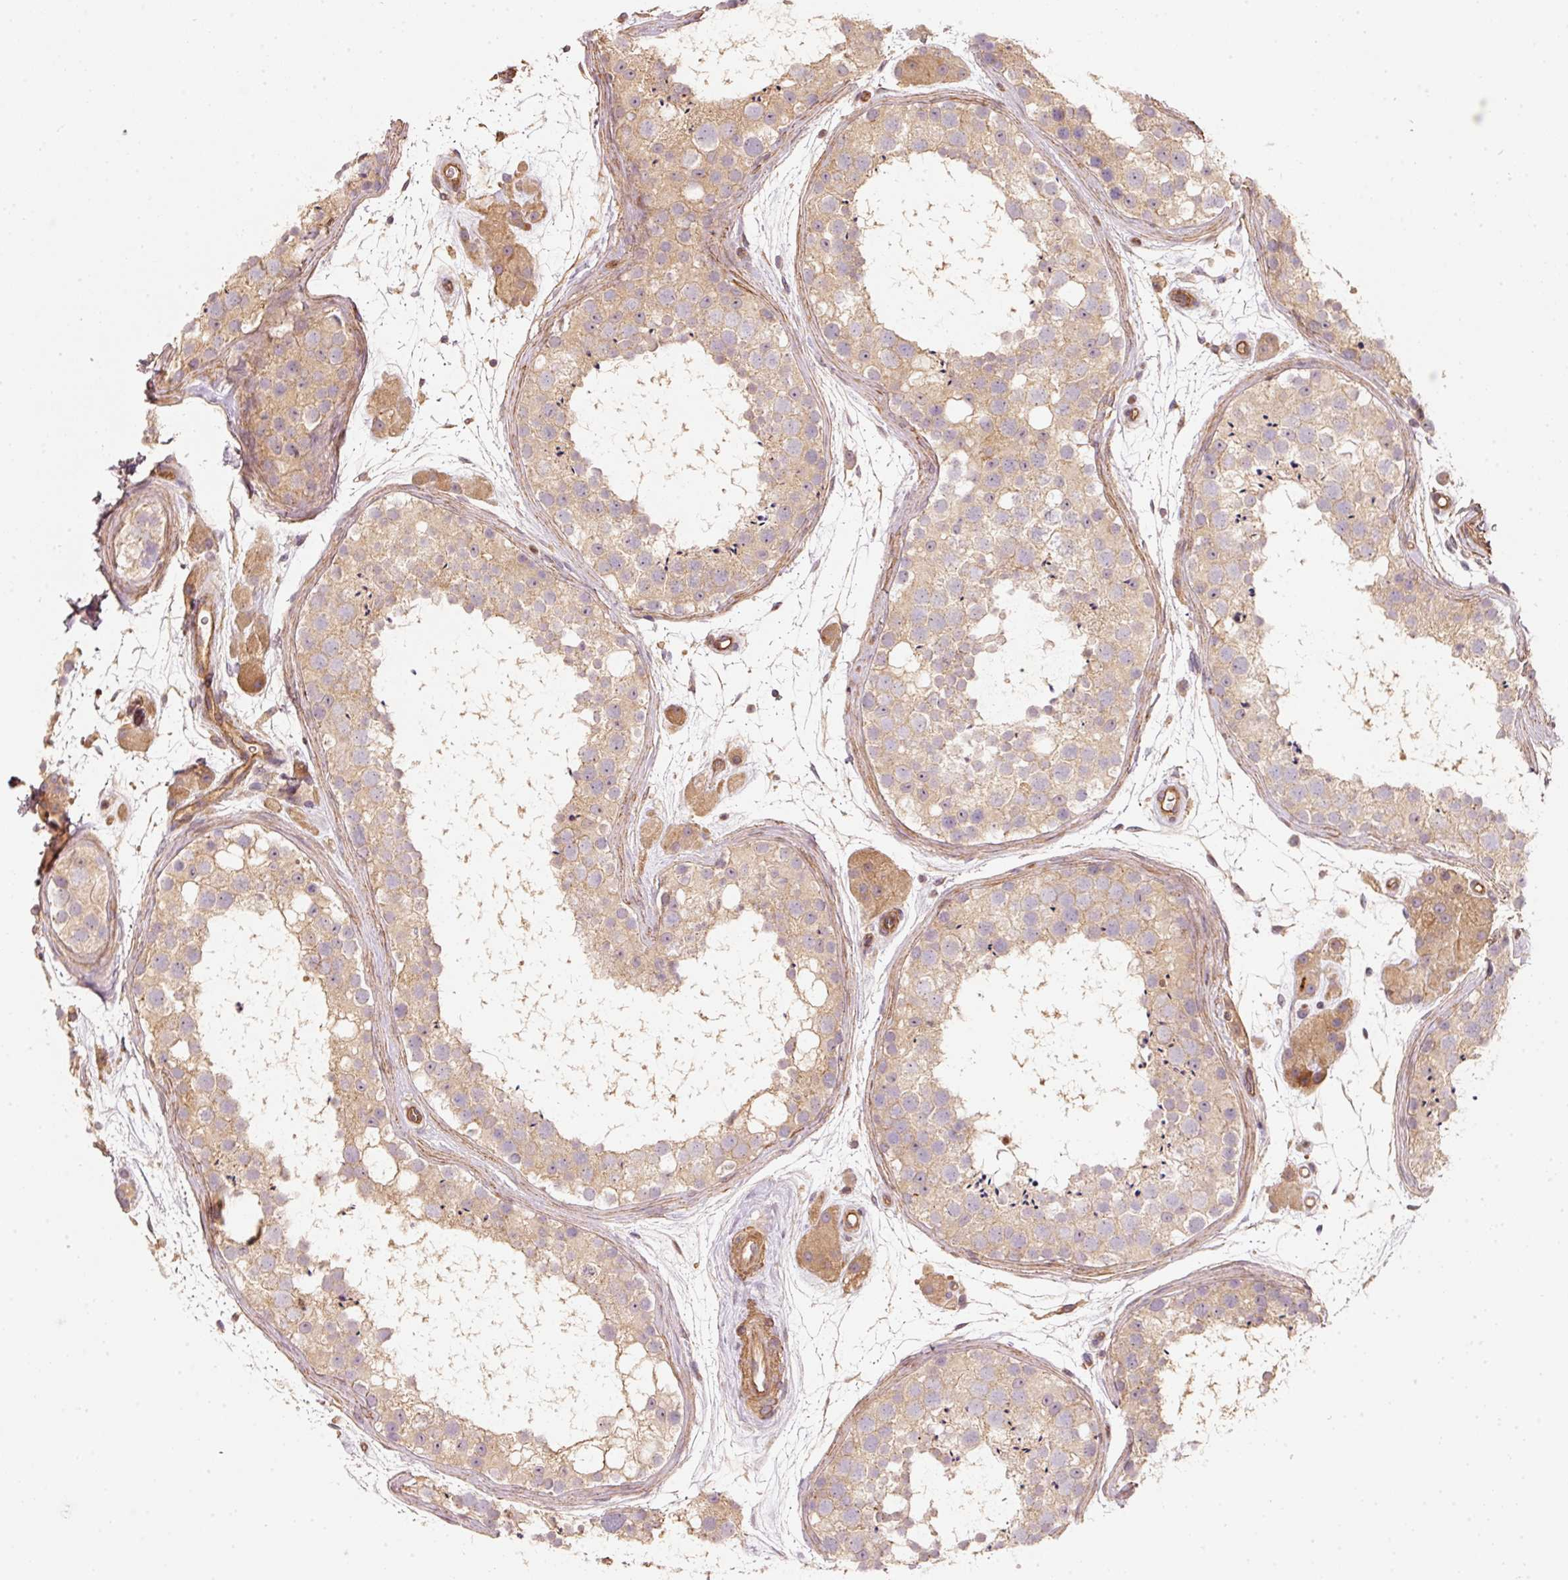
{"staining": {"intensity": "weak", "quantity": ">75%", "location": "cytoplasmic/membranous"}, "tissue": "testis", "cell_type": "Cells in seminiferous ducts", "image_type": "normal", "snomed": [{"axis": "morphology", "description": "Normal tissue, NOS"}, {"axis": "topography", "description": "Testis"}], "caption": "Immunohistochemistry of unremarkable testis exhibits low levels of weak cytoplasmic/membranous staining in about >75% of cells in seminiferous ducts. (DAB = brown stain, brightfield microscopy at high magnification).", "gene": "CEP95", "patient": {"sex": "male", "age": 41}}